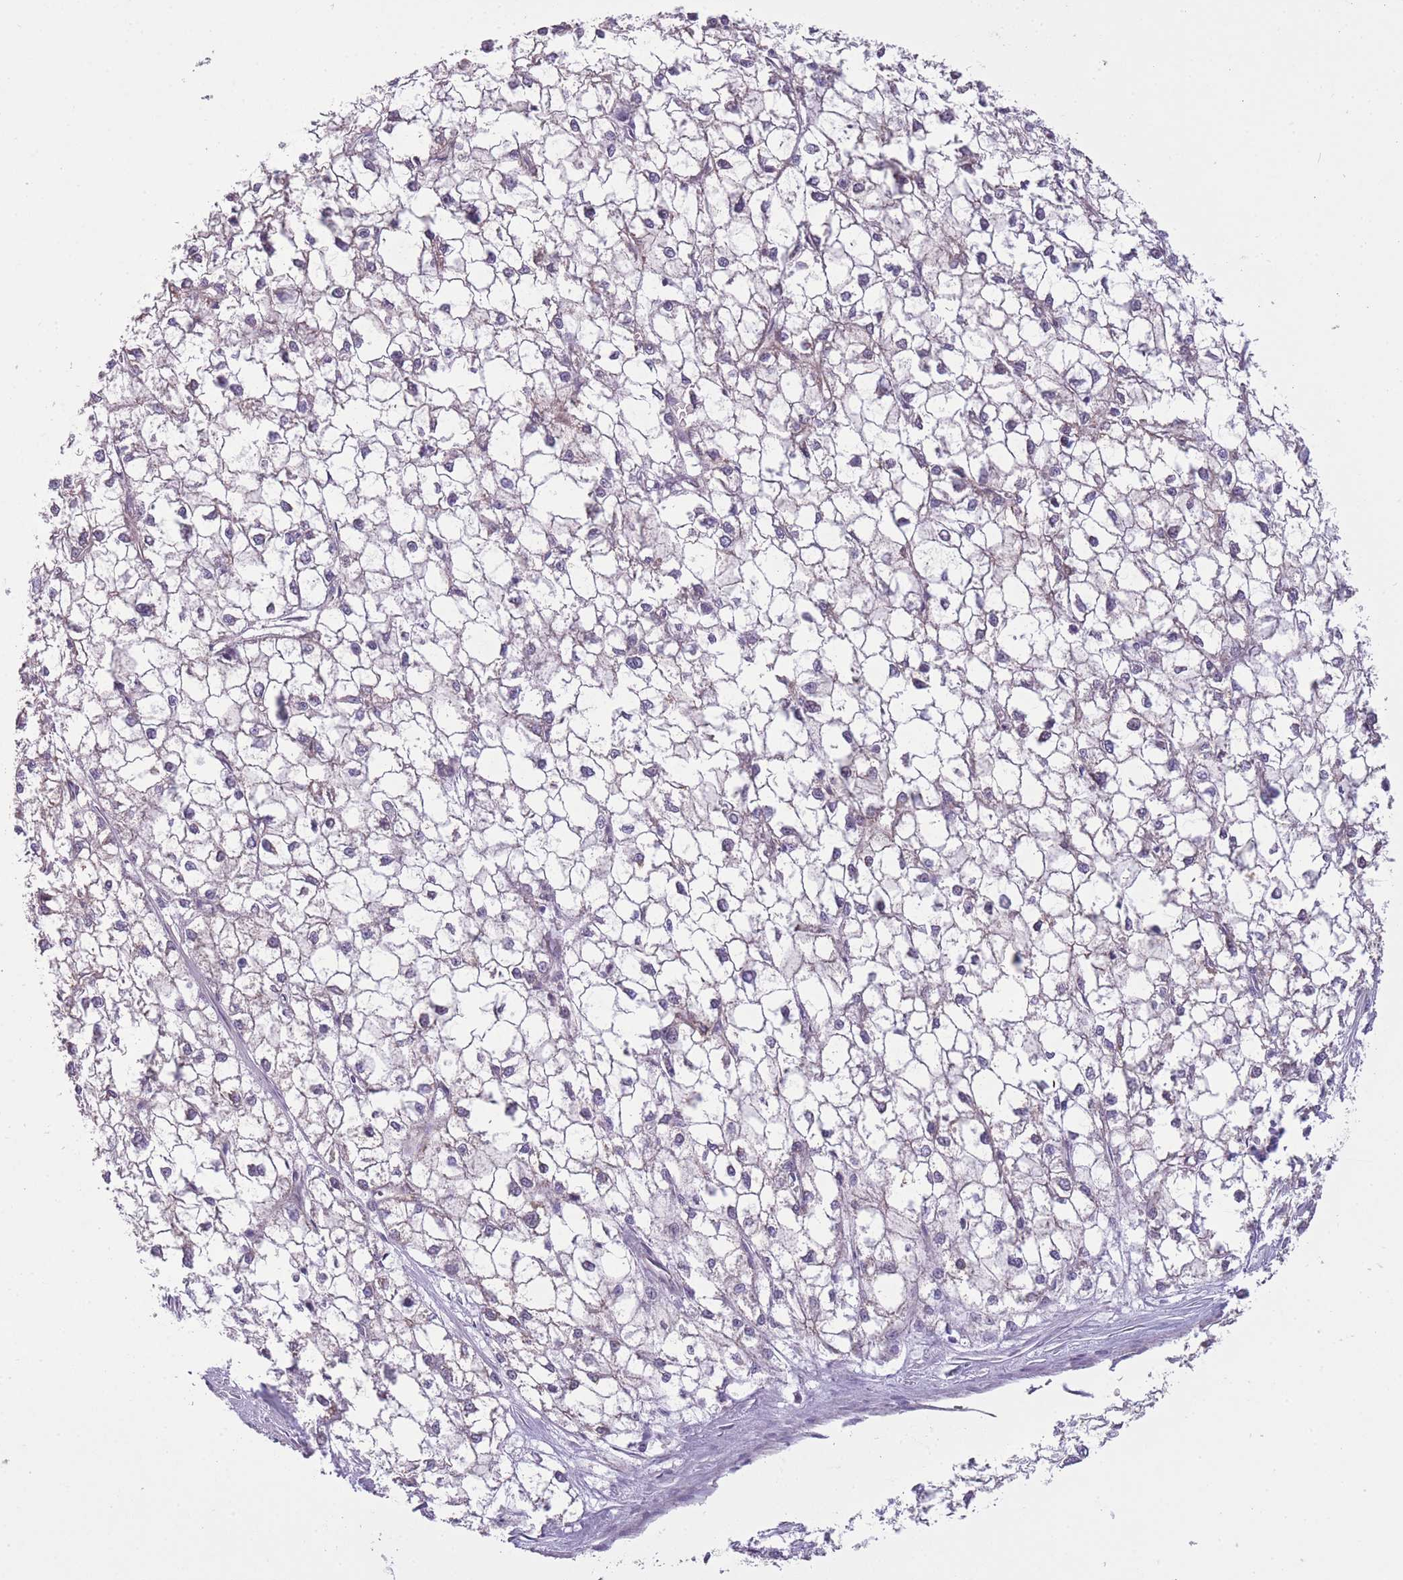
{"staining": {"intensity": "negative", "quantity": "none", "location": "none"}, "tissue": "liver cancer", "cell_type": "Tumor cells", "image_type": "cancer", "snomed": [{"axis": "morphology", "description": "Carcinoma, Hepatocellular, NOS"}, {"axis": "topography", "description": "Liver"}], "caption": "The image reveals no significant positivity in tumor cells of hepatocellular carcinoma (liver). Brightfield microscopy of immunohistochemistry (IHC) stained with DAB (3,3'-diaminobenzidine) (brown) and hematoxylin (blue), captured at high magnification.", "gene": "MRPS18C", "patient": {"sex": "female", "age": 43}}